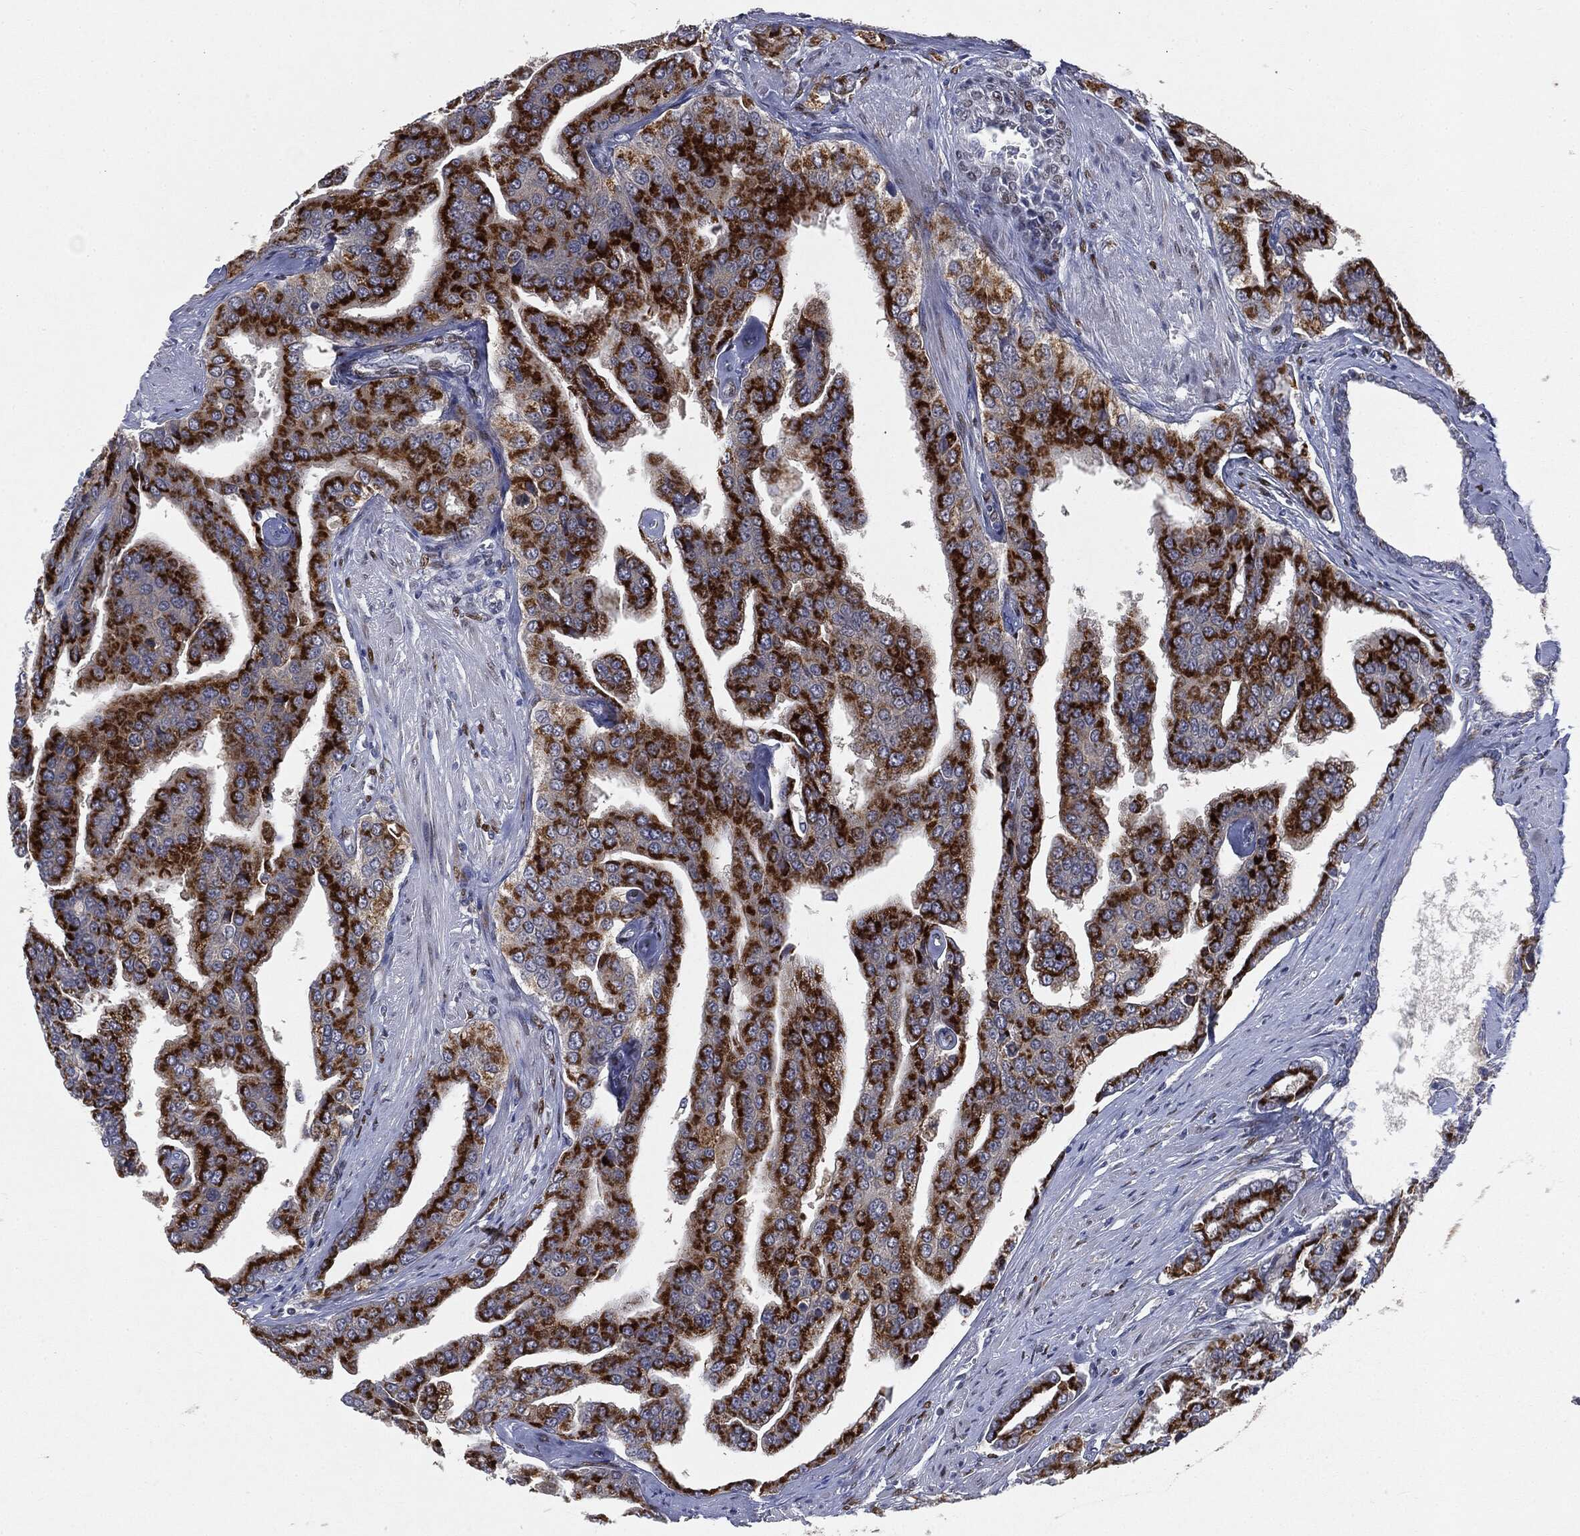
{"staining": {"intensity": "strong", "quantity": ">75%", "location": "cytoplasmic/membranous"}, "tissue": "prostate cancer", "cell_type": "Tumor cells", "image_type": "cancer", "snomed": [{"axis": "morphology", "description": "Adenocarcinoma, NOS"}, {"axis": "topography", "description": "Prostate and seminal vesicle, NOS"}, {"axis": "topography", "description": "Prostate"}], "caption": "Approximately >75% of tumor cells in prostate adenocarcinoma display strong cytoplasmic/membranous protein positivity as visualized by brown immunohistochemical staining.", "gene": "CASD1", "patient": {"sex": "male", "age": 69}}